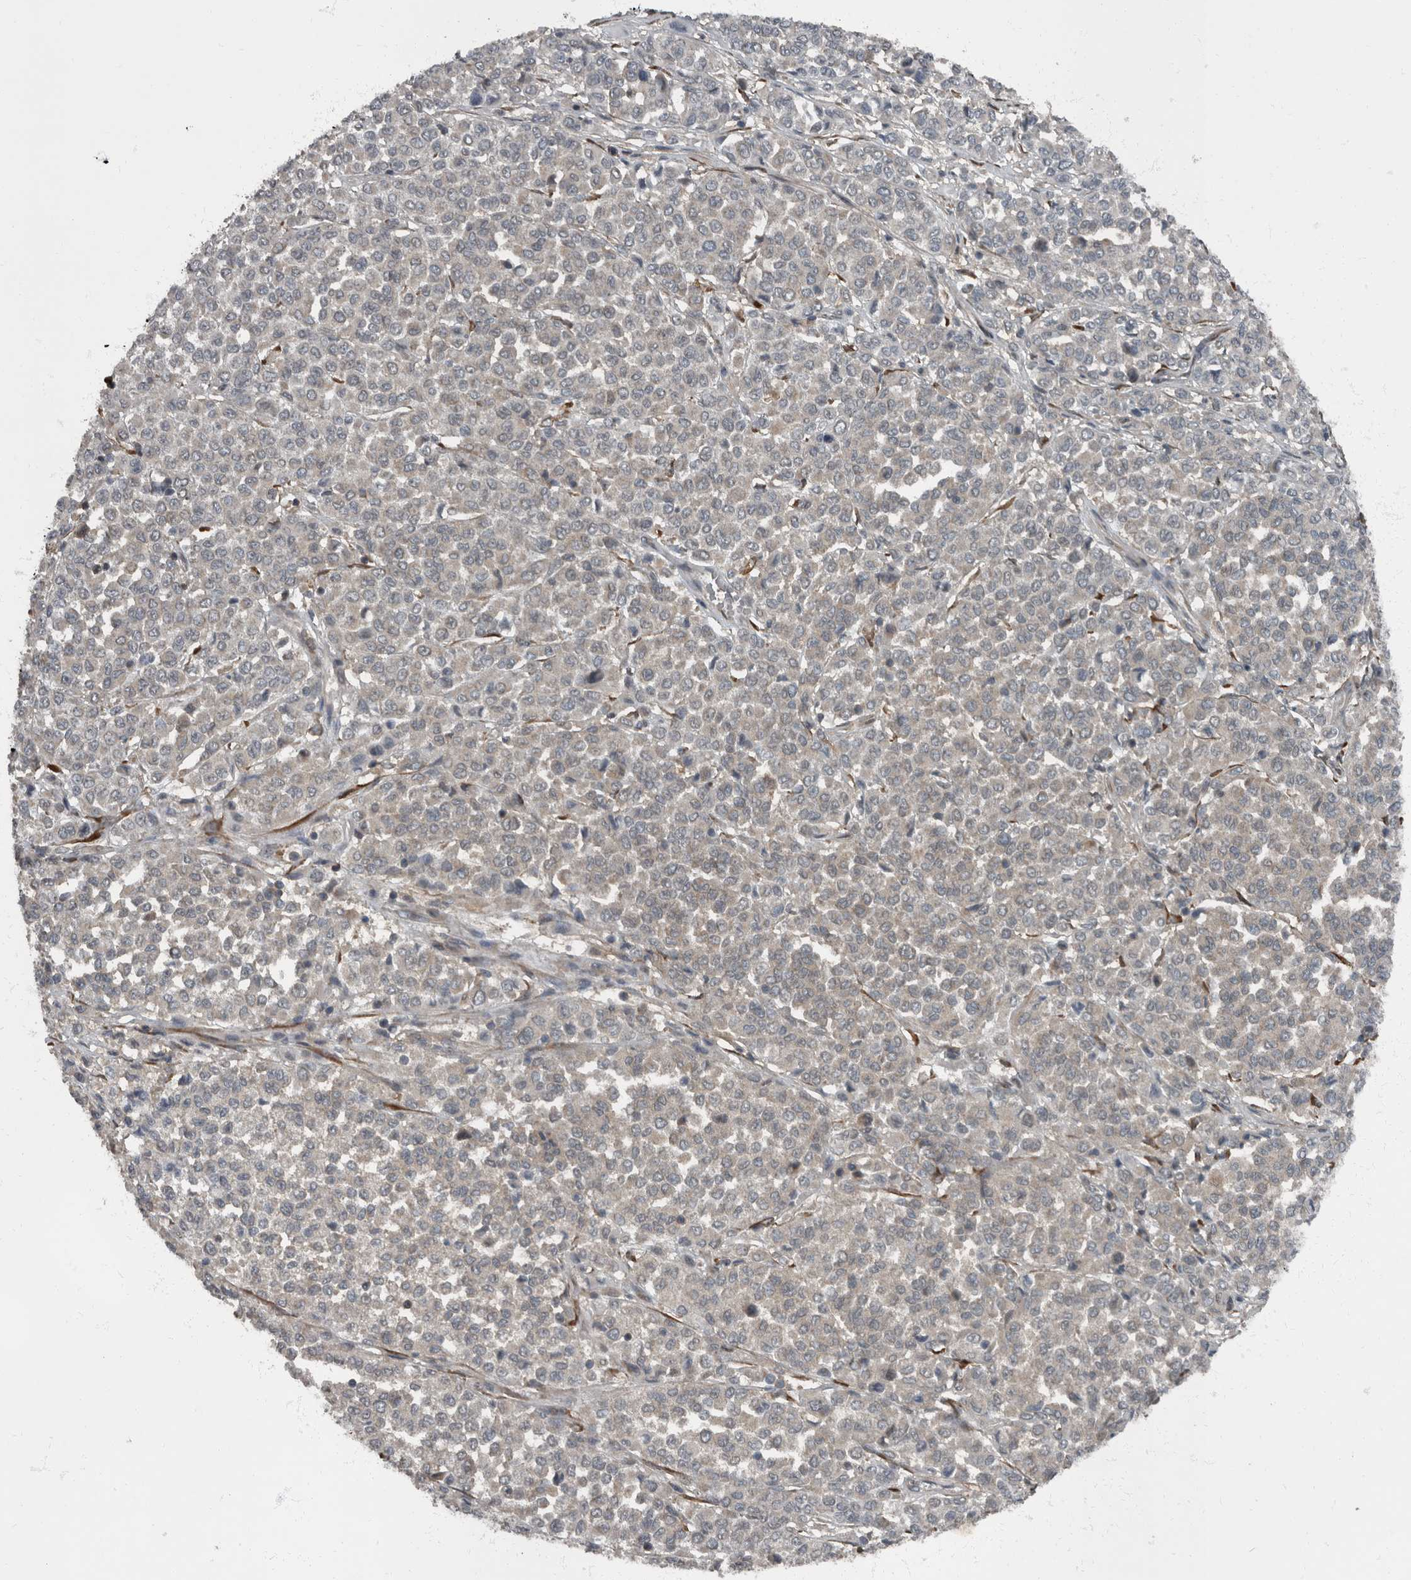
{"staining": {"intensity": "negative", "quantity": "none", "location": "none"}, "tissue": "melanoma", "cell_type": "Tumor cells", "image_type": "cancer", "snomed": [{"axis": "morphology", "description": "Malignant melanoma, Metastatic site"}, {"axis": "topography", "description": "Pancreas"}], "caption": "High power microscopy image of an immunohistochemistry (IHC) histopathology image of melanoma, revealing no significant positivity in tumor cells.", "gene": "RABGGTB", "patient": {"sex": "female", "age": 30}}